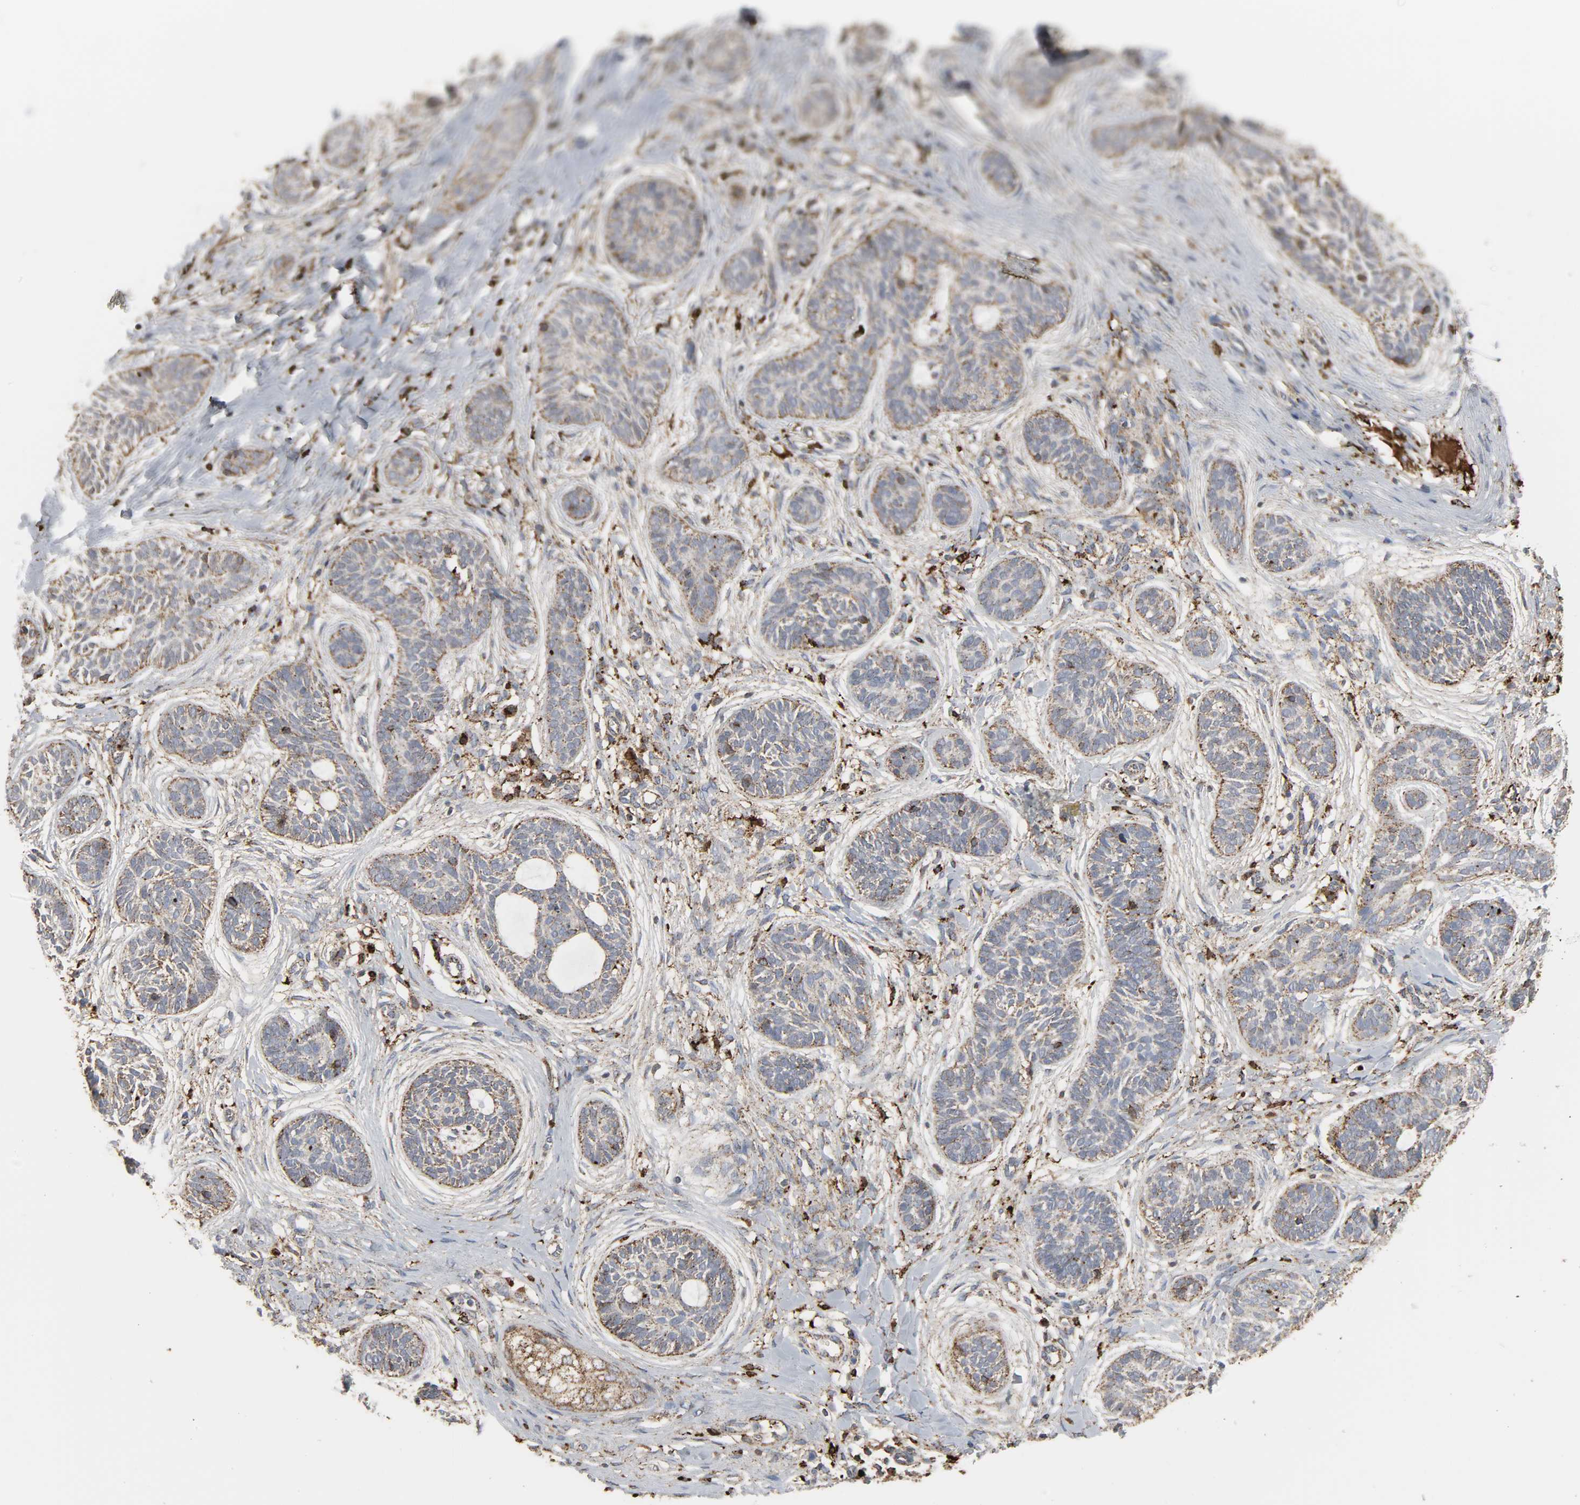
{"staining": {"intensity": "moderate", "quantity": ">75%", "location": "cytoplasmic/membranous"}, "tissue": "skin cancer", "cell_type": "Tumor cells", "image_type": "cancer", "snomed": [{"axis": "morphology", "description": "Normal tissue, NOS"}, {"axis": "morphology", "description": "Basal cell carcinoma"}, {"axis": "topography", "description": "Skin"}], "caption": "About >75% of tumor cells in skin cancer display moderate cytoplasmic/membranous protein expression as visualized by brown immunohistochemical staining.", "gene": "PSAP", "patient": {"sex": "male", "age": 63}}